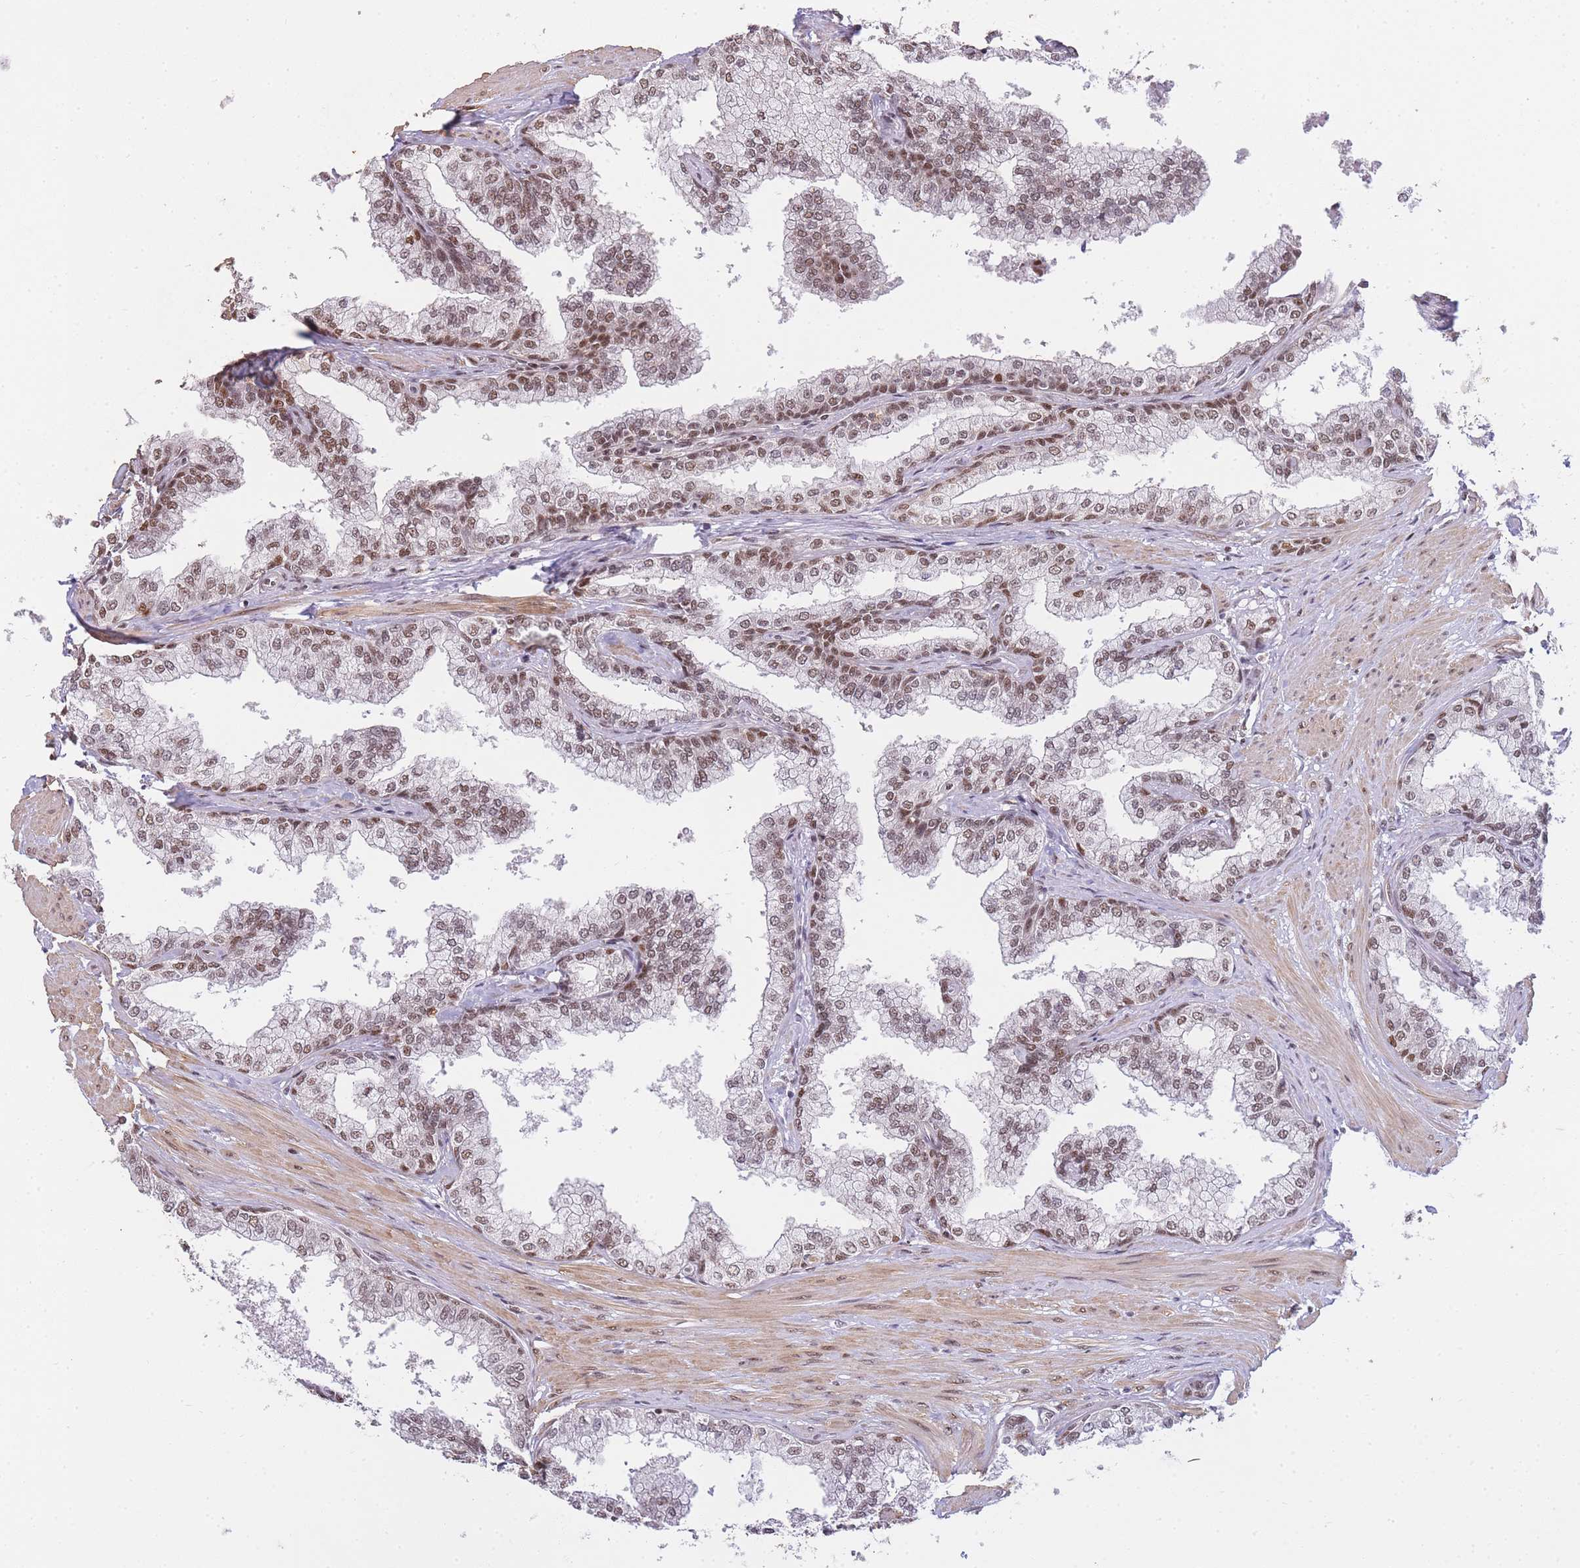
{"staining": {"intensity": "strong", "quantity": ">75%", "location": "nuclear"}, "tissue": "prostate", "cell_type": "Glandular cells", "image_type": "normal", "snomed": [{"axis": "morphology", "description": "Normal tissue, NOS"}, {"axis": "topography", "description": "Prostate"}], "caption": "The micrograph reveals a brown stain indicating the presence of a protein in the nuclear of glandular cells in prostate.", "gene": "PRKDC", "patient": {"sex": "male", "age": 60}}